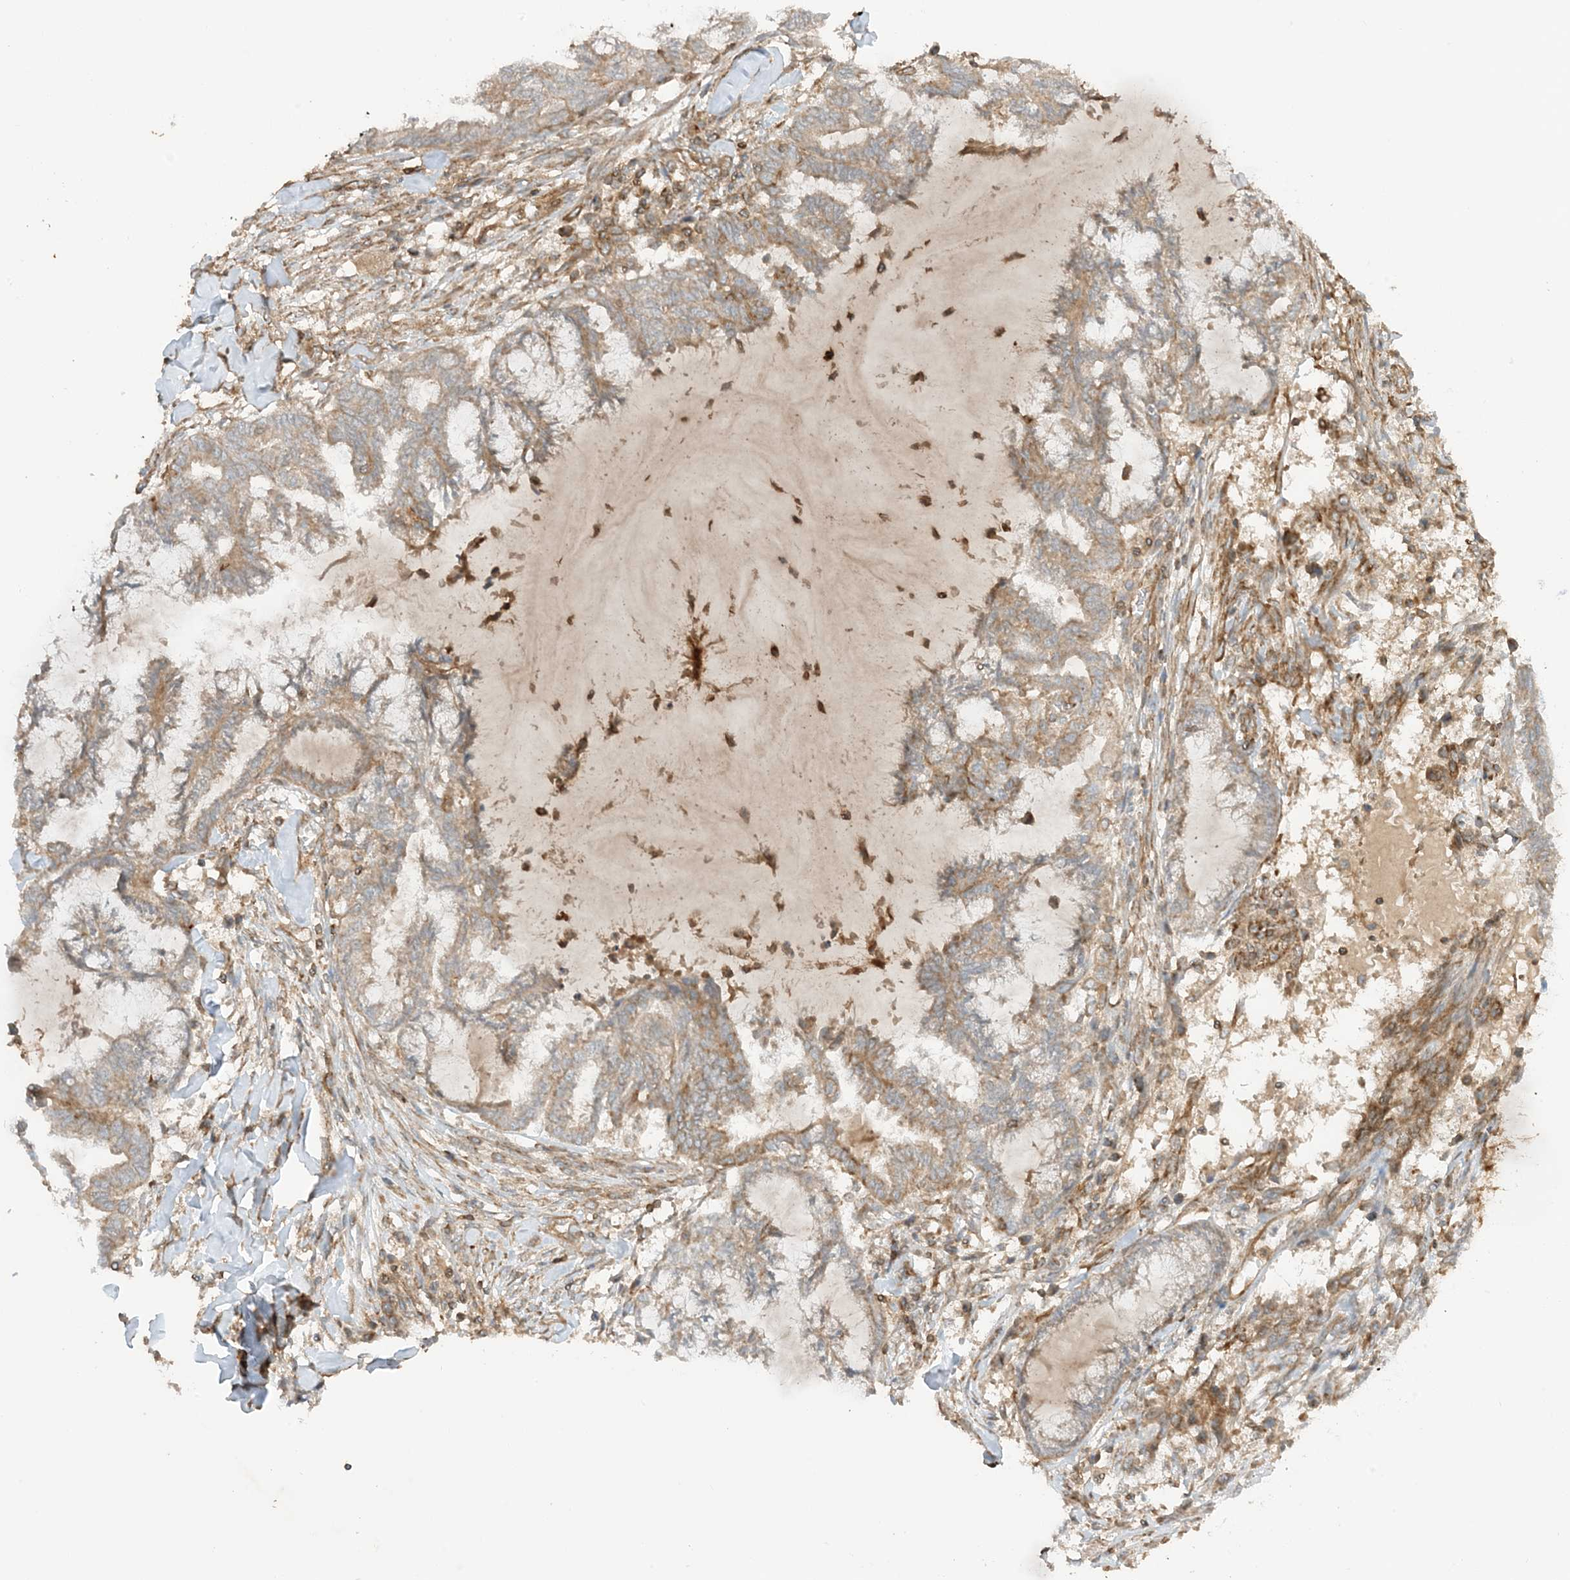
{"staining": {"intensity": "moderate", "quantity": "25%-75%", "location": "cytoplasmic/membranous"}, "tissue": "endometrial cancer", "cell_type": "Tumor cells", "image_type": "cancer", "snomed": [{"axis": "morphology", "description": "Adenocarcinoma, NOS"}, {"axis": "topography", "description": "Endometrium"}], "caption": "This micrograph displays immunohistochemistry staining of endometrial cancer (adenocarcinoma), with medium moderate cytoplasmic/membranous expression in about 25%-75% of tumor cells.", "gene": "SLC25A12", "patient": {"sex": "female", "age": 86}}